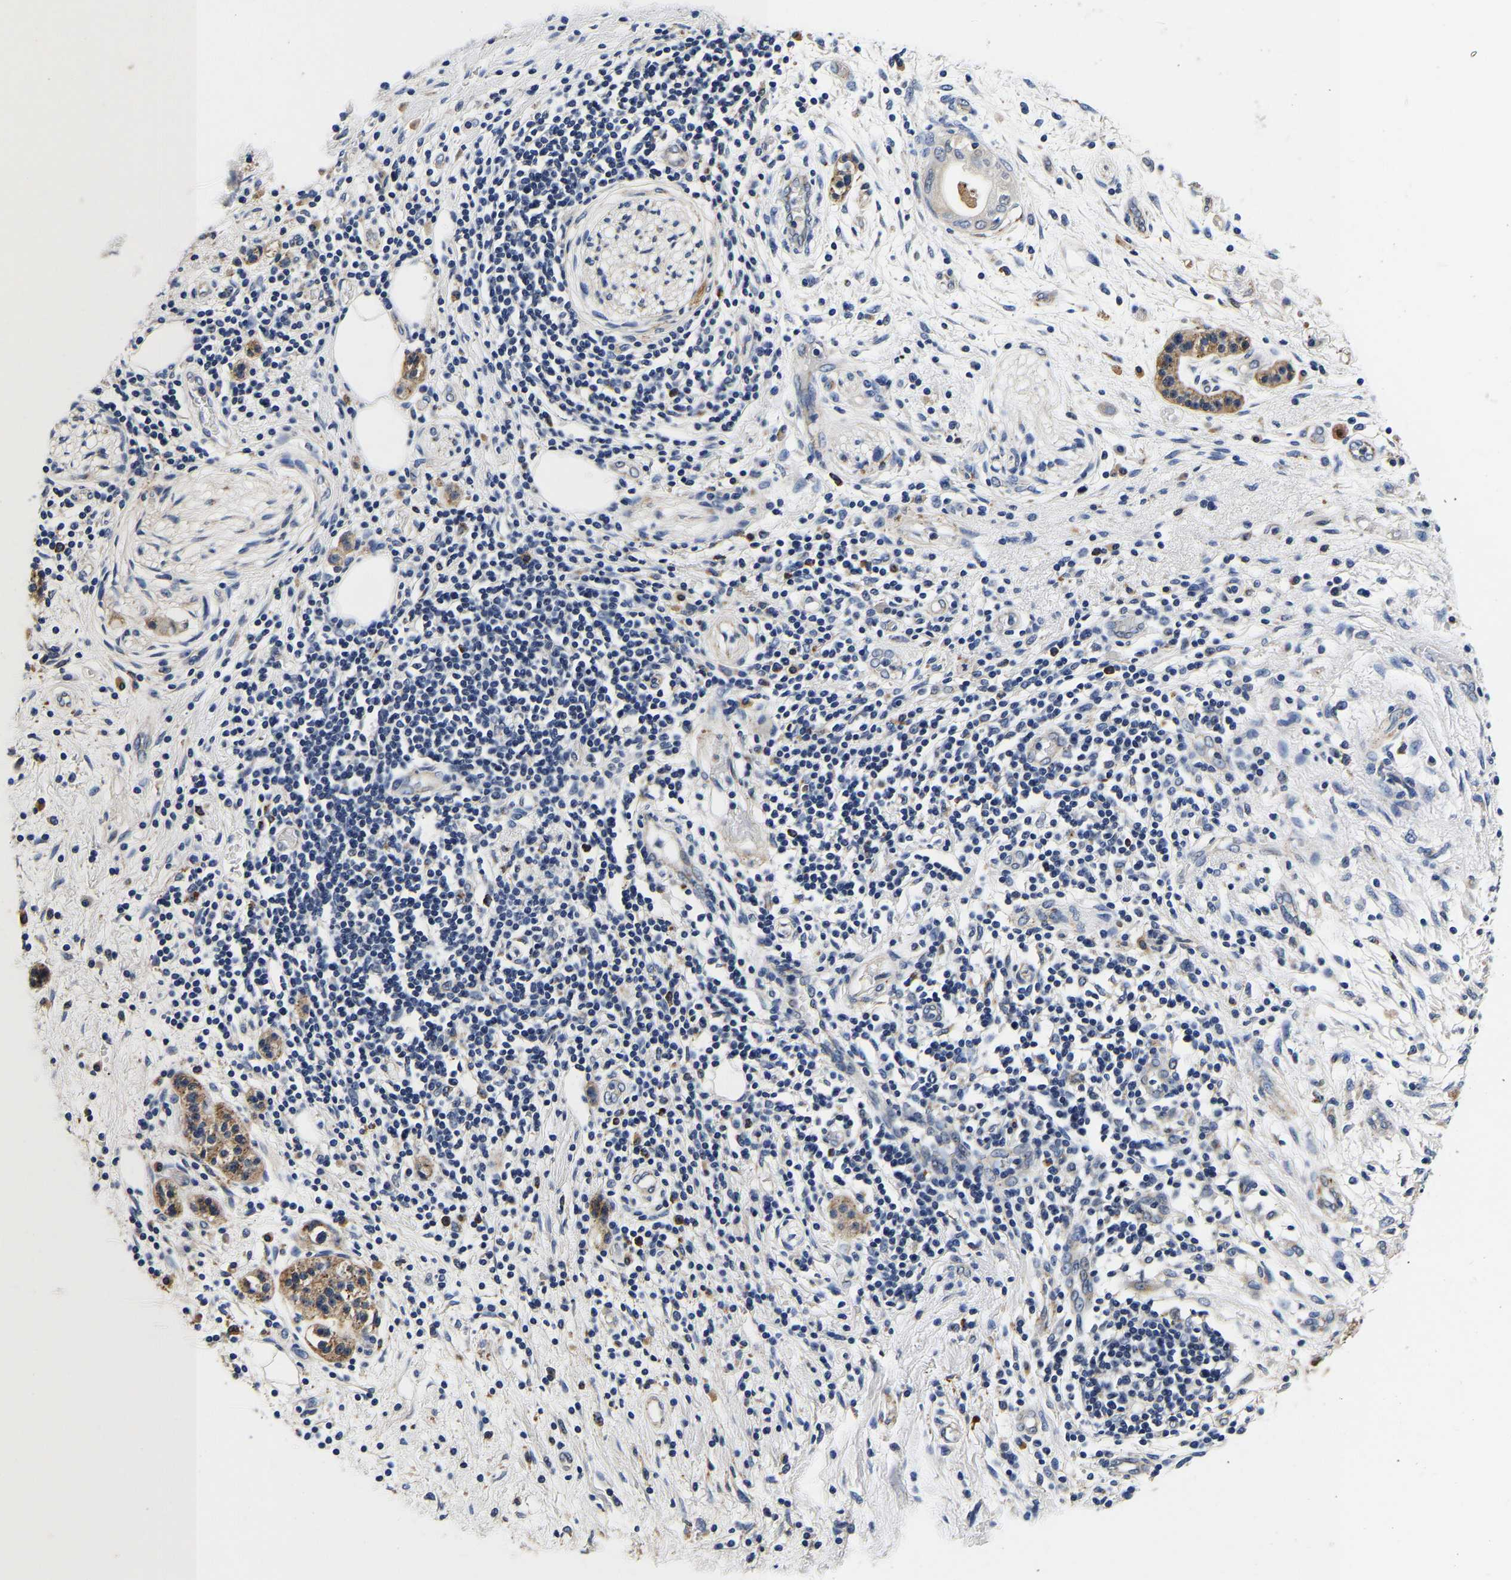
{"staining": {"intensity": "moderate", "quantity": ">75%", "location": "cytoplasmic/membranous"}, "tissue": "pancreatic cancer", "cell_type": "Tumor cells", "image_type": "cancer", "snomed": [{"axis": "morphology", "description": "Adenocarcinoma, NOS"}, {"axis": "topography", "description": "Pancreas"}], "caption": "Pancreatic adenocarcinoma tissue displays moderate cytoplasmic/membranous staining in approximately >75% of tumor cells, visualized by immunohistochemistry.", "gene": "GRN", "patient": {"sex": "female", "age": 60}}